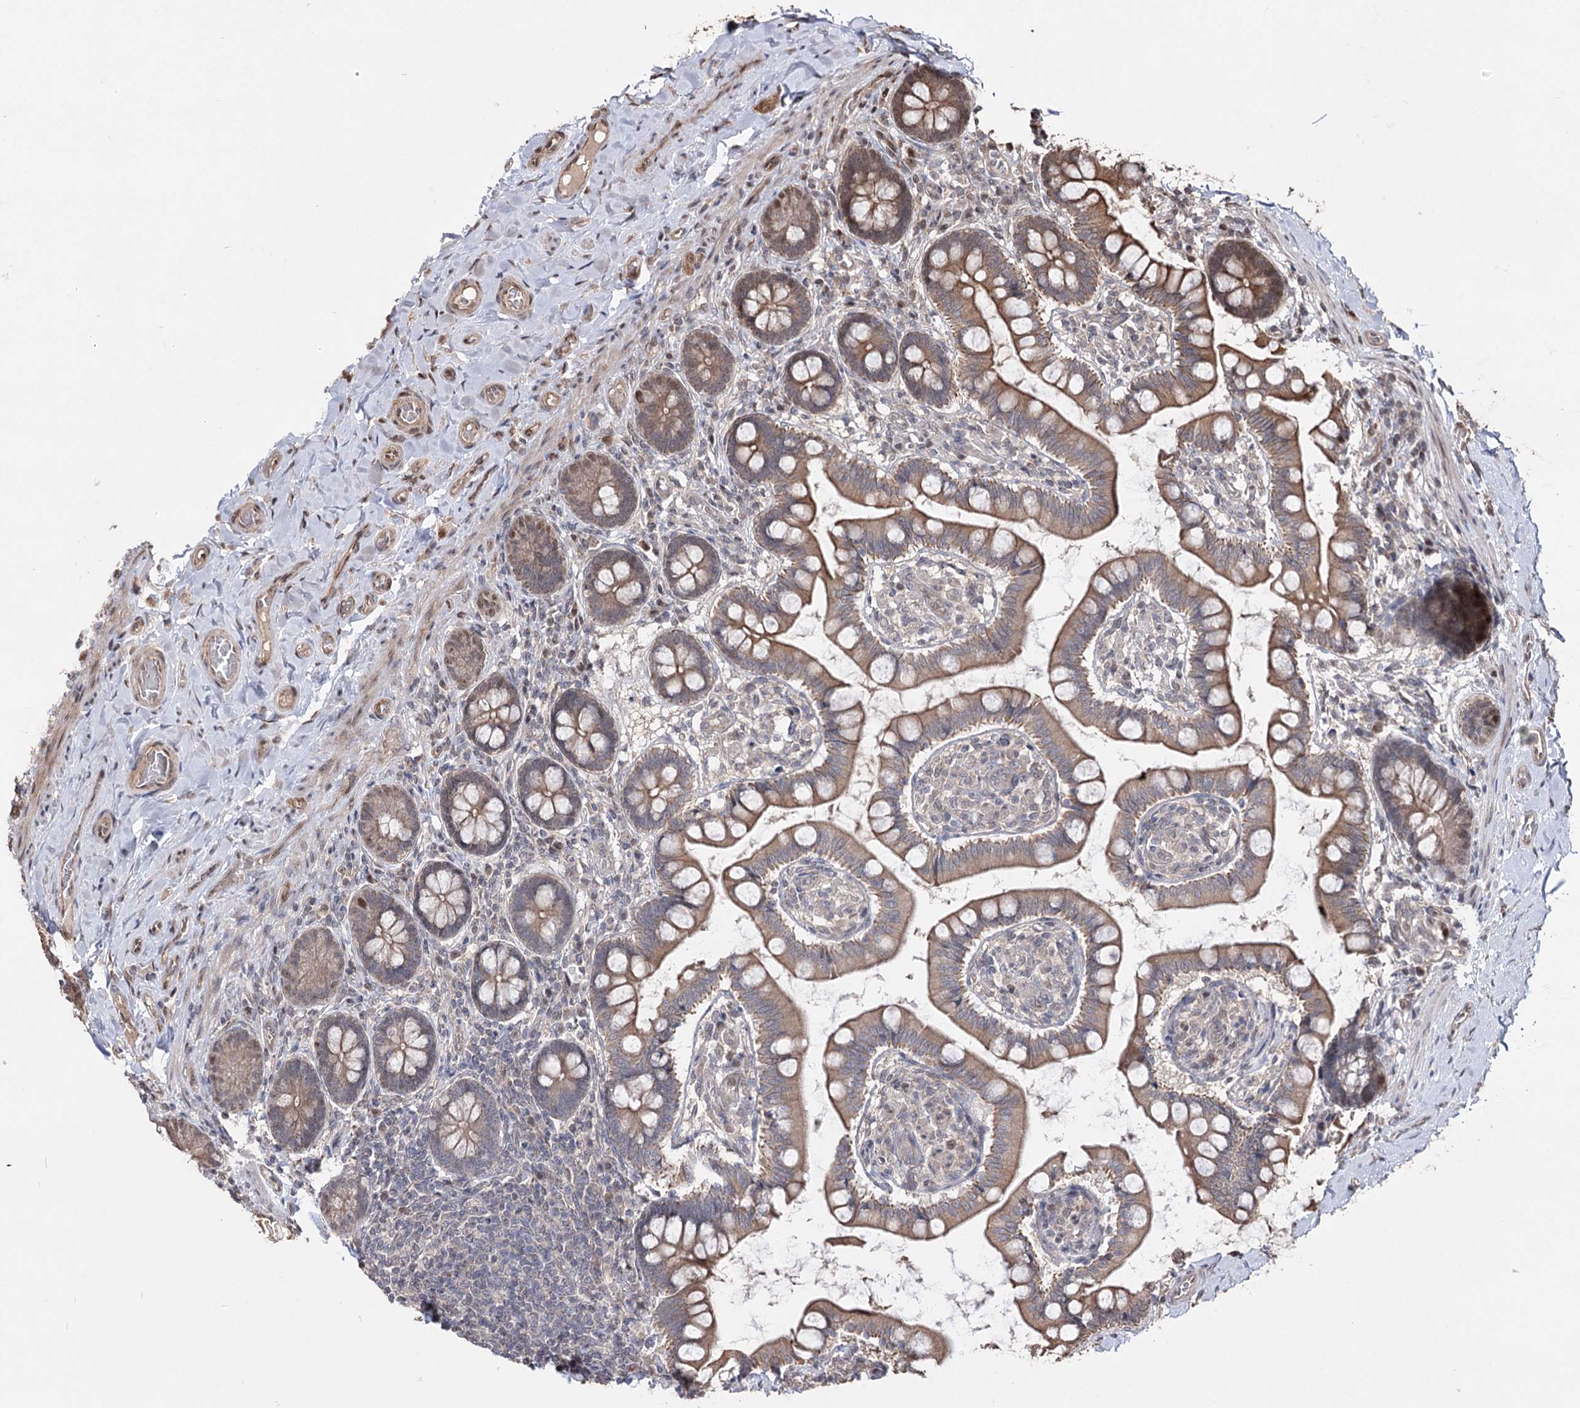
{"staining": {"intensity": "moderate", "quantity": ">75%", "location": "cytoplasmic/membranous"}, "tissue": "small intestine", "cell_type": "Glandular cells", "image_type": "normal", "snomed": [{"axis": "morphology", "description": "Normal tissue, NOS"}, {"axis": "topography", "description": "Small intestine"}], "caption": "IHC image of unremarkable human small intestine stained for a protein (brown), which reveals medium levels of moderate cytoplasmic/membranous expression in approximately >75% of glandular cells.", "gene": "CPNE8", "patient": {"sex": "male", "age": 52}}